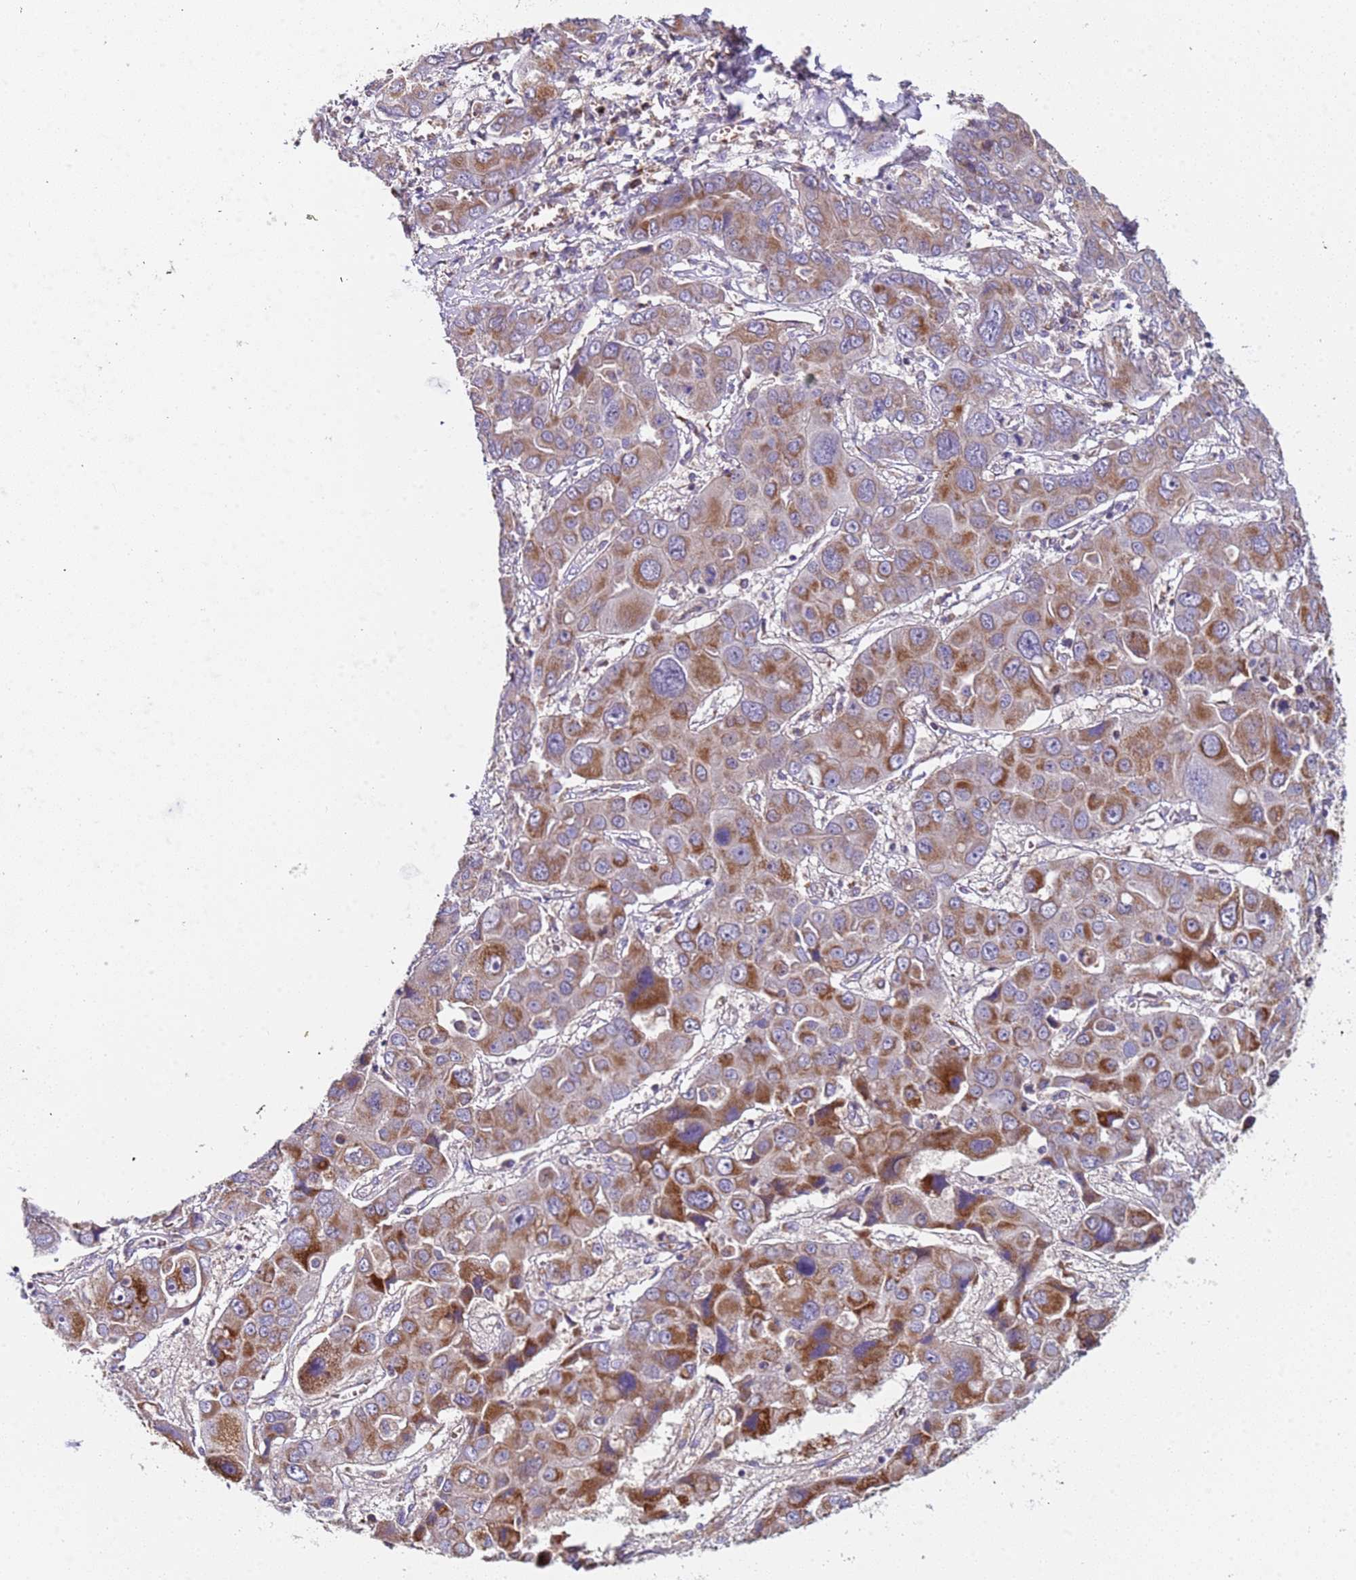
{"staining": {"intensity": "strong", "quantity": "25%-75%", "location": "cytoplasmic/membranous"}, "tissue": "liver cancer", "cell_type": "Tumor cells", "image_type": "cancer", "snomed": [{"axis": "morphology", "description": "Cholangiocarcinoma"}, {"axis": "topography", "description": "Liver"}], "caption": "Immunohistochemistry (IHC) (DAB (3,3'-diaminobenzidine)) staining of liver cholangiocarcinoma demonstrates strong cytoplasmic/membranous protein staining in approximately 25%-75% of tumor cells.", "gene": "TMEM126A", "patient": {"sex": "male", "age": 67}}